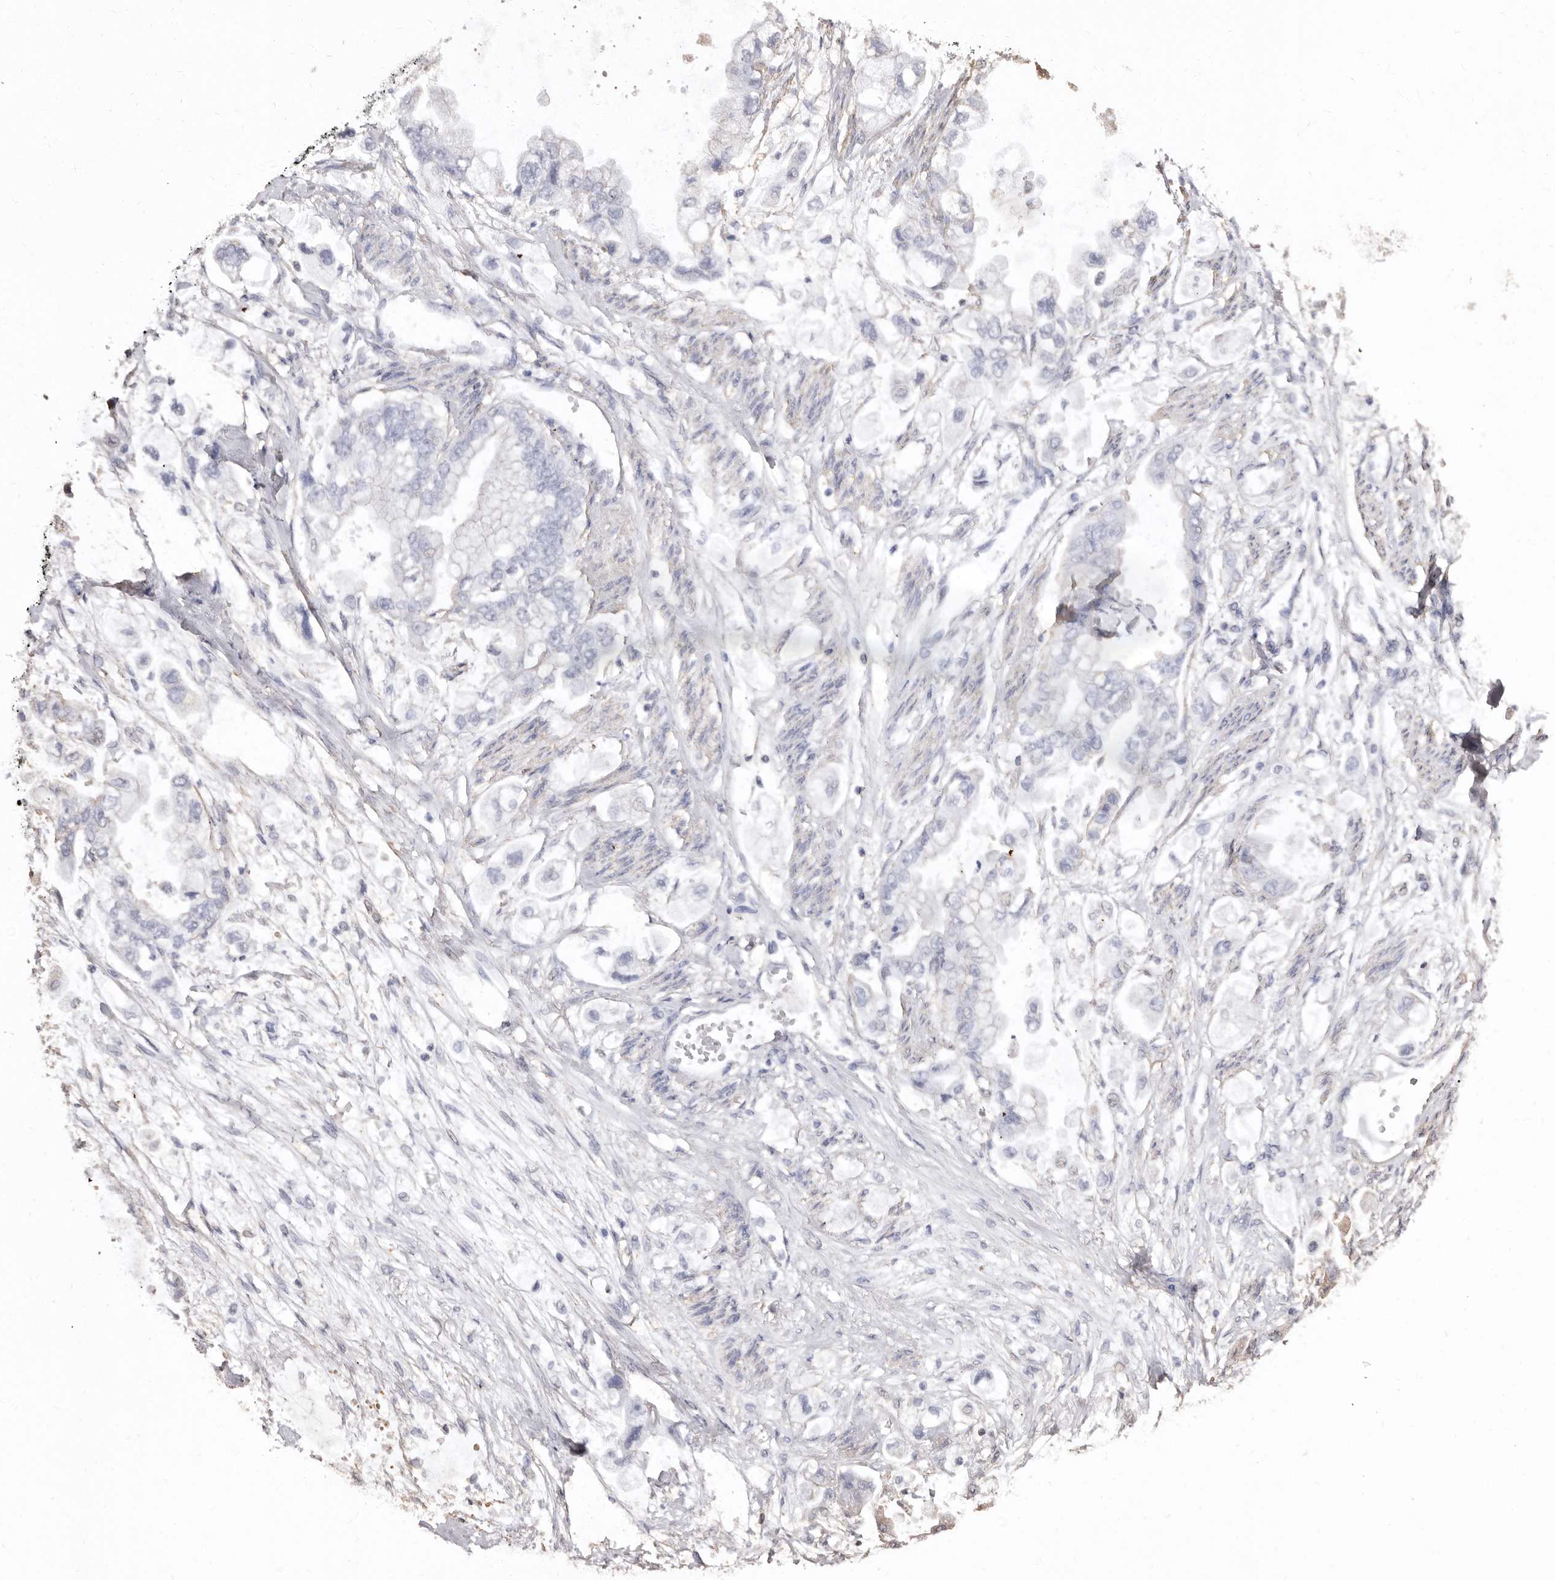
{"staining": {"intensity": "negative", "quantity": "none", "location": "none"}, "tissue": "stomach cancer", "cell_type": "Tumor cells", "image_type": "cancer", "snomed": [{"axis": "morphology", "description": "Adenocarcinoma, NOS"}, {"axis": "topography", "description": "Stomach"}], "caption": "Human stomach adenocarcinoma stained for a protein using IHC exhibits no positivity in tumor cells.", "gene": "COQ8B", "patient": {"sex": "male", "age": 62}}